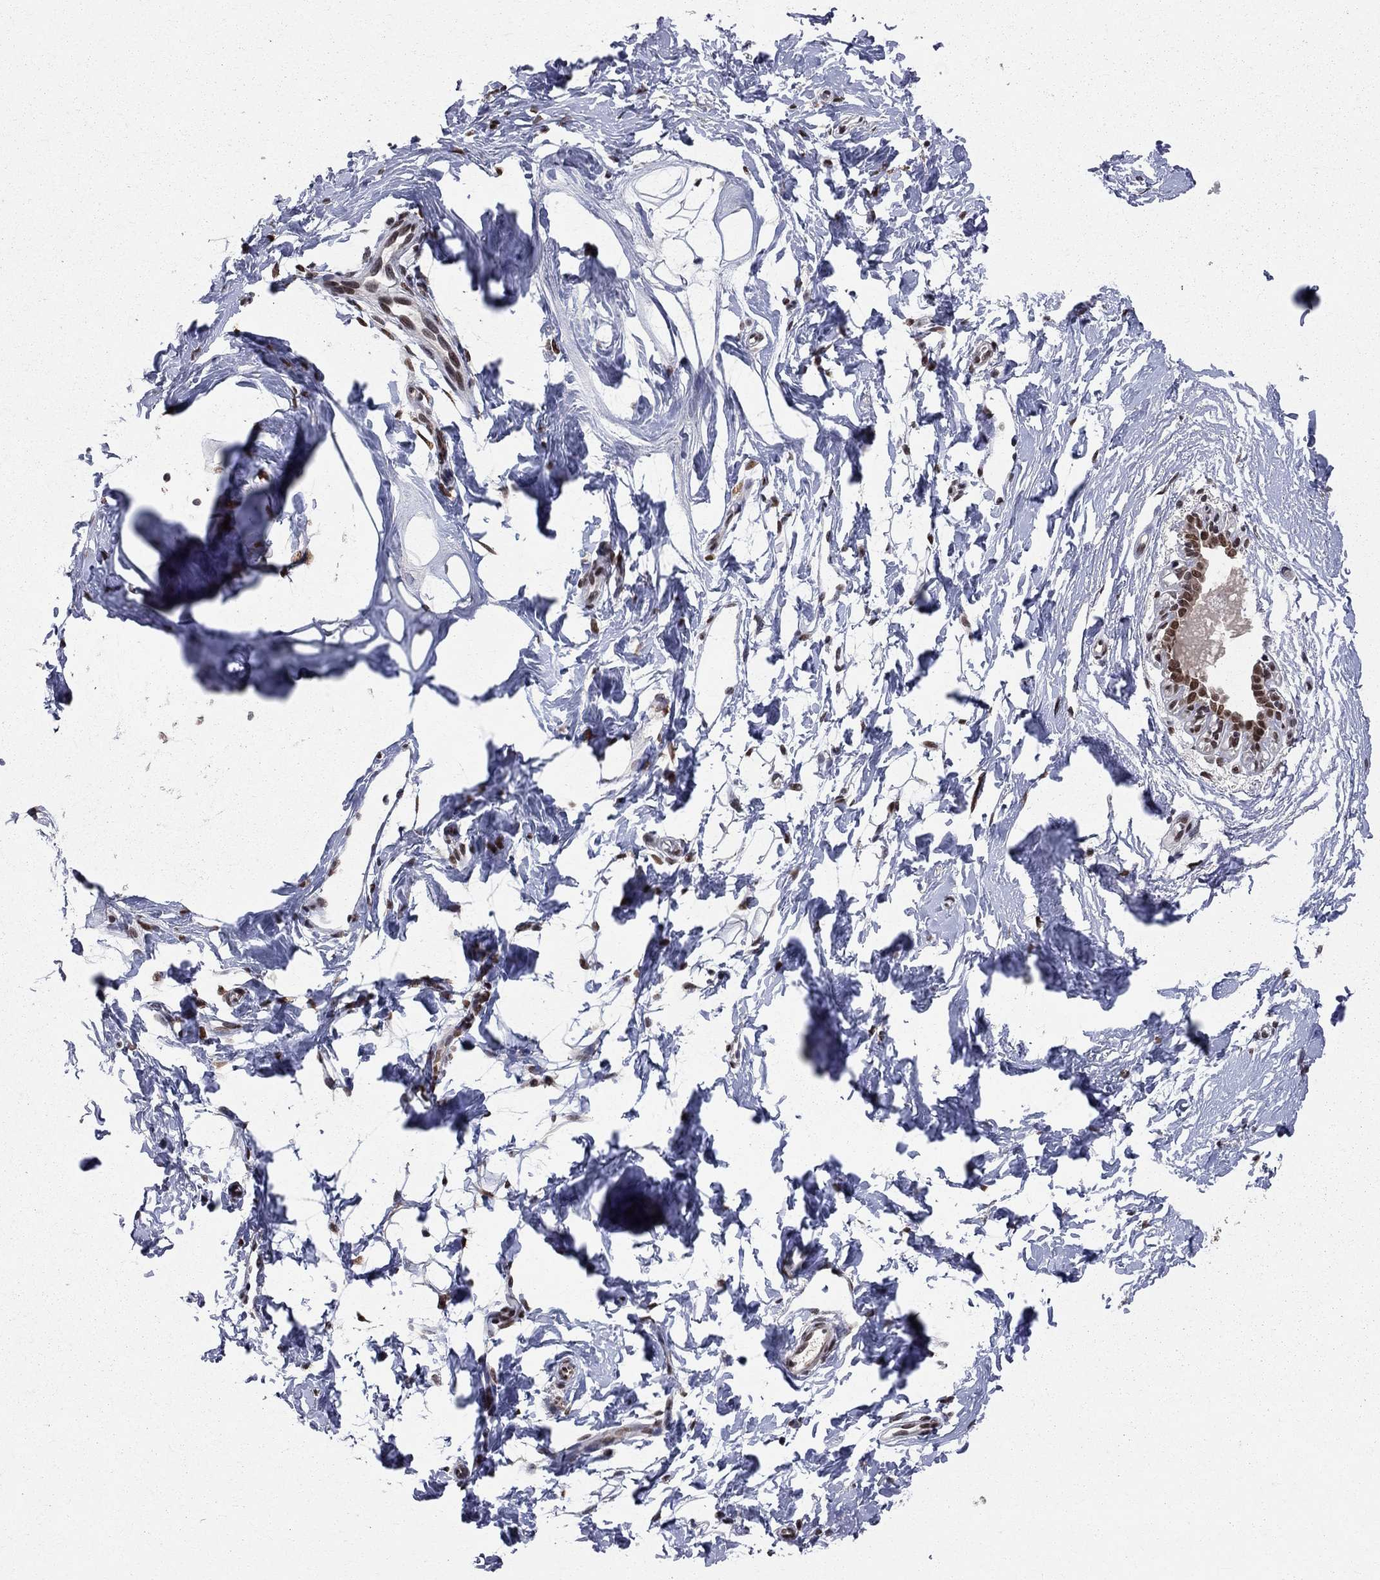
{"staining": {"intensity": "strong", "quantity": ">75%", "location": "nuclear"}, "tissue": "breast", "cell_type": "Glandular cells", "image_type": "normal", "snomed": [{"axis": "morphology", "description": "Normal tissue, NOS"}, {"axis": "topography", "description": "Breast"}], "caption": "Immunohistochemical staining of normal breast exhibits >75% levels of strong nuclear protein staining in approximately >75% of glandular cells.", "gene": "SAP30L", "patient": {"sex": "female", "age": 37}}